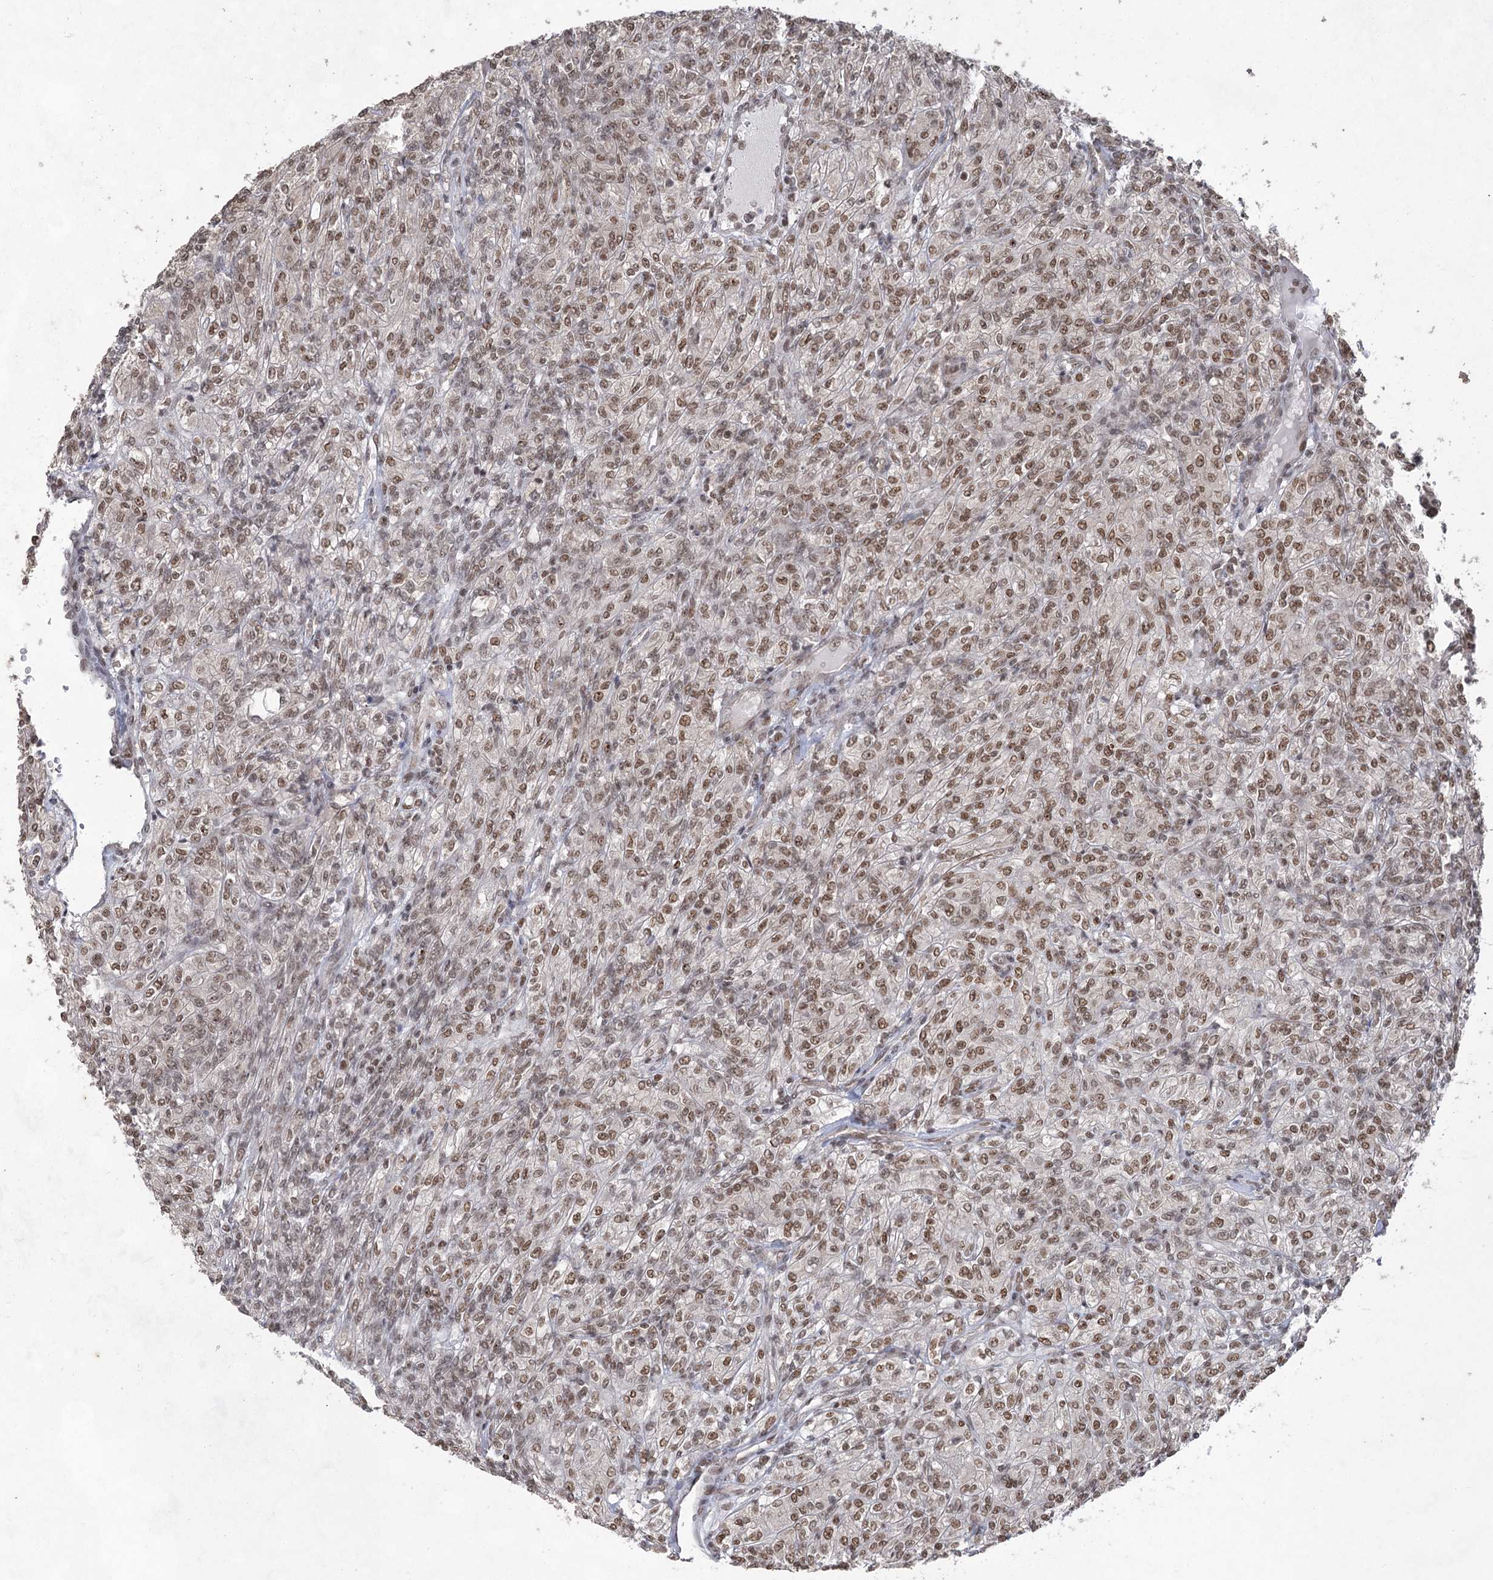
{"staining": {"intensity": "moderate", "quantity": ">75%", "location": "nuclear"}, "tissue": "renal cancer", "cell_type": "Tumor cells", "image_type": "cancer", "snomed": [{"axis": "morphology", "description": "Adenocarcinoma, NOS"}, {"axis": "topography", "description": "Kidney"}], "caption": "Renal cancer (adenocarcinoma) stained for a protein (brown) exhibits moderate nuclear positive staining in about >75% of tumor cells.", "gene": "ZCCHC8", "patient": {"sex": "male", "age": 77}}